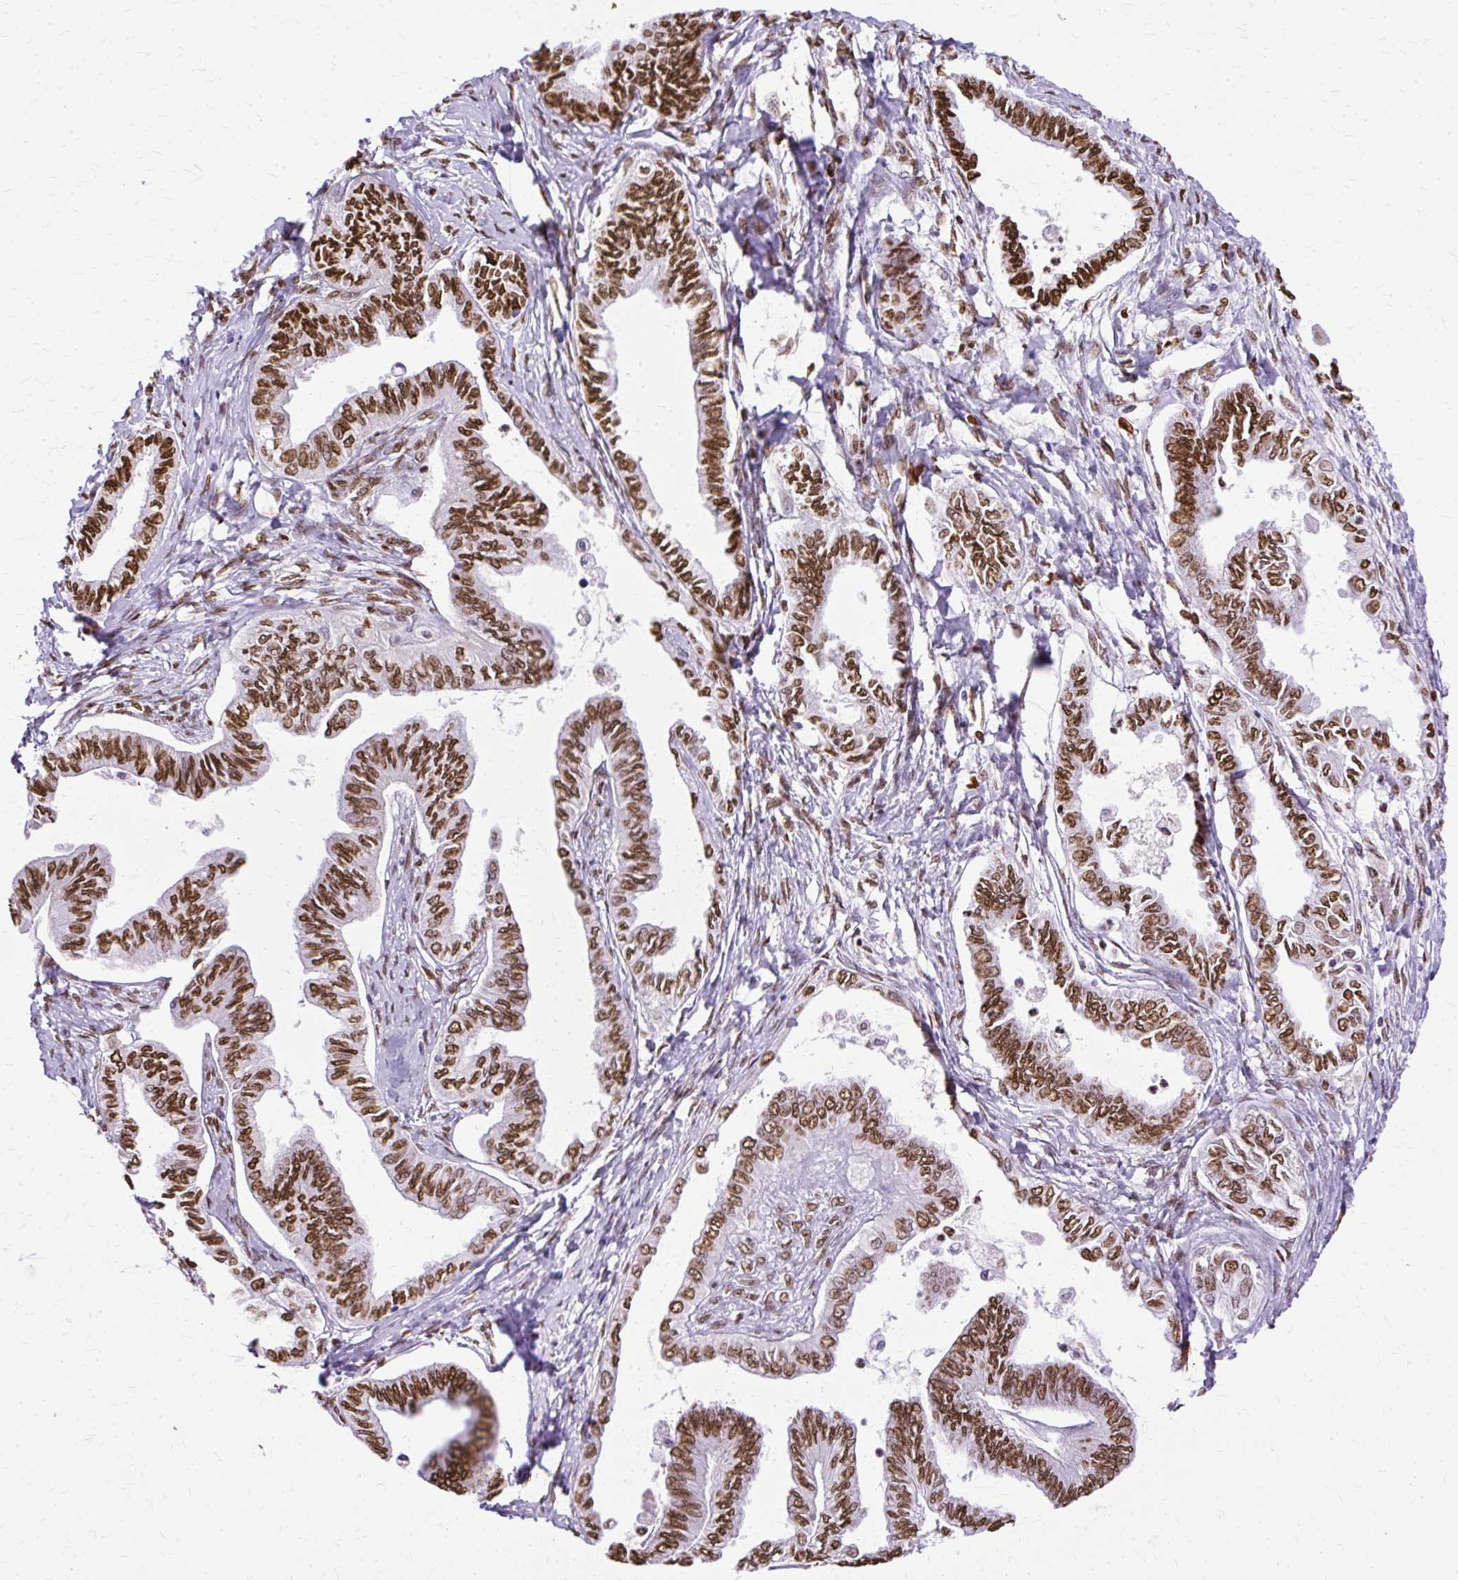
{"staining": {"intensity": "strong", "quantity": ">75%", "location": "nuclear"}, "tissue": "ovarian cancer", "cell_type": "Tumor cells", "image_type": "cancer", "snomed": [{"axis": "morphology", "description": "Carcinoma, endometroid"}, {"axis": "topography", "description": "Ovary"}], "caption": "Strong nuclear positivity for a protein is identified in about >75% of tumor cells of ovarian cancer using immunohistochemistry (IHC).", "gene": "TMEM184C", "patient": {"sex": "female", "age": 70}}